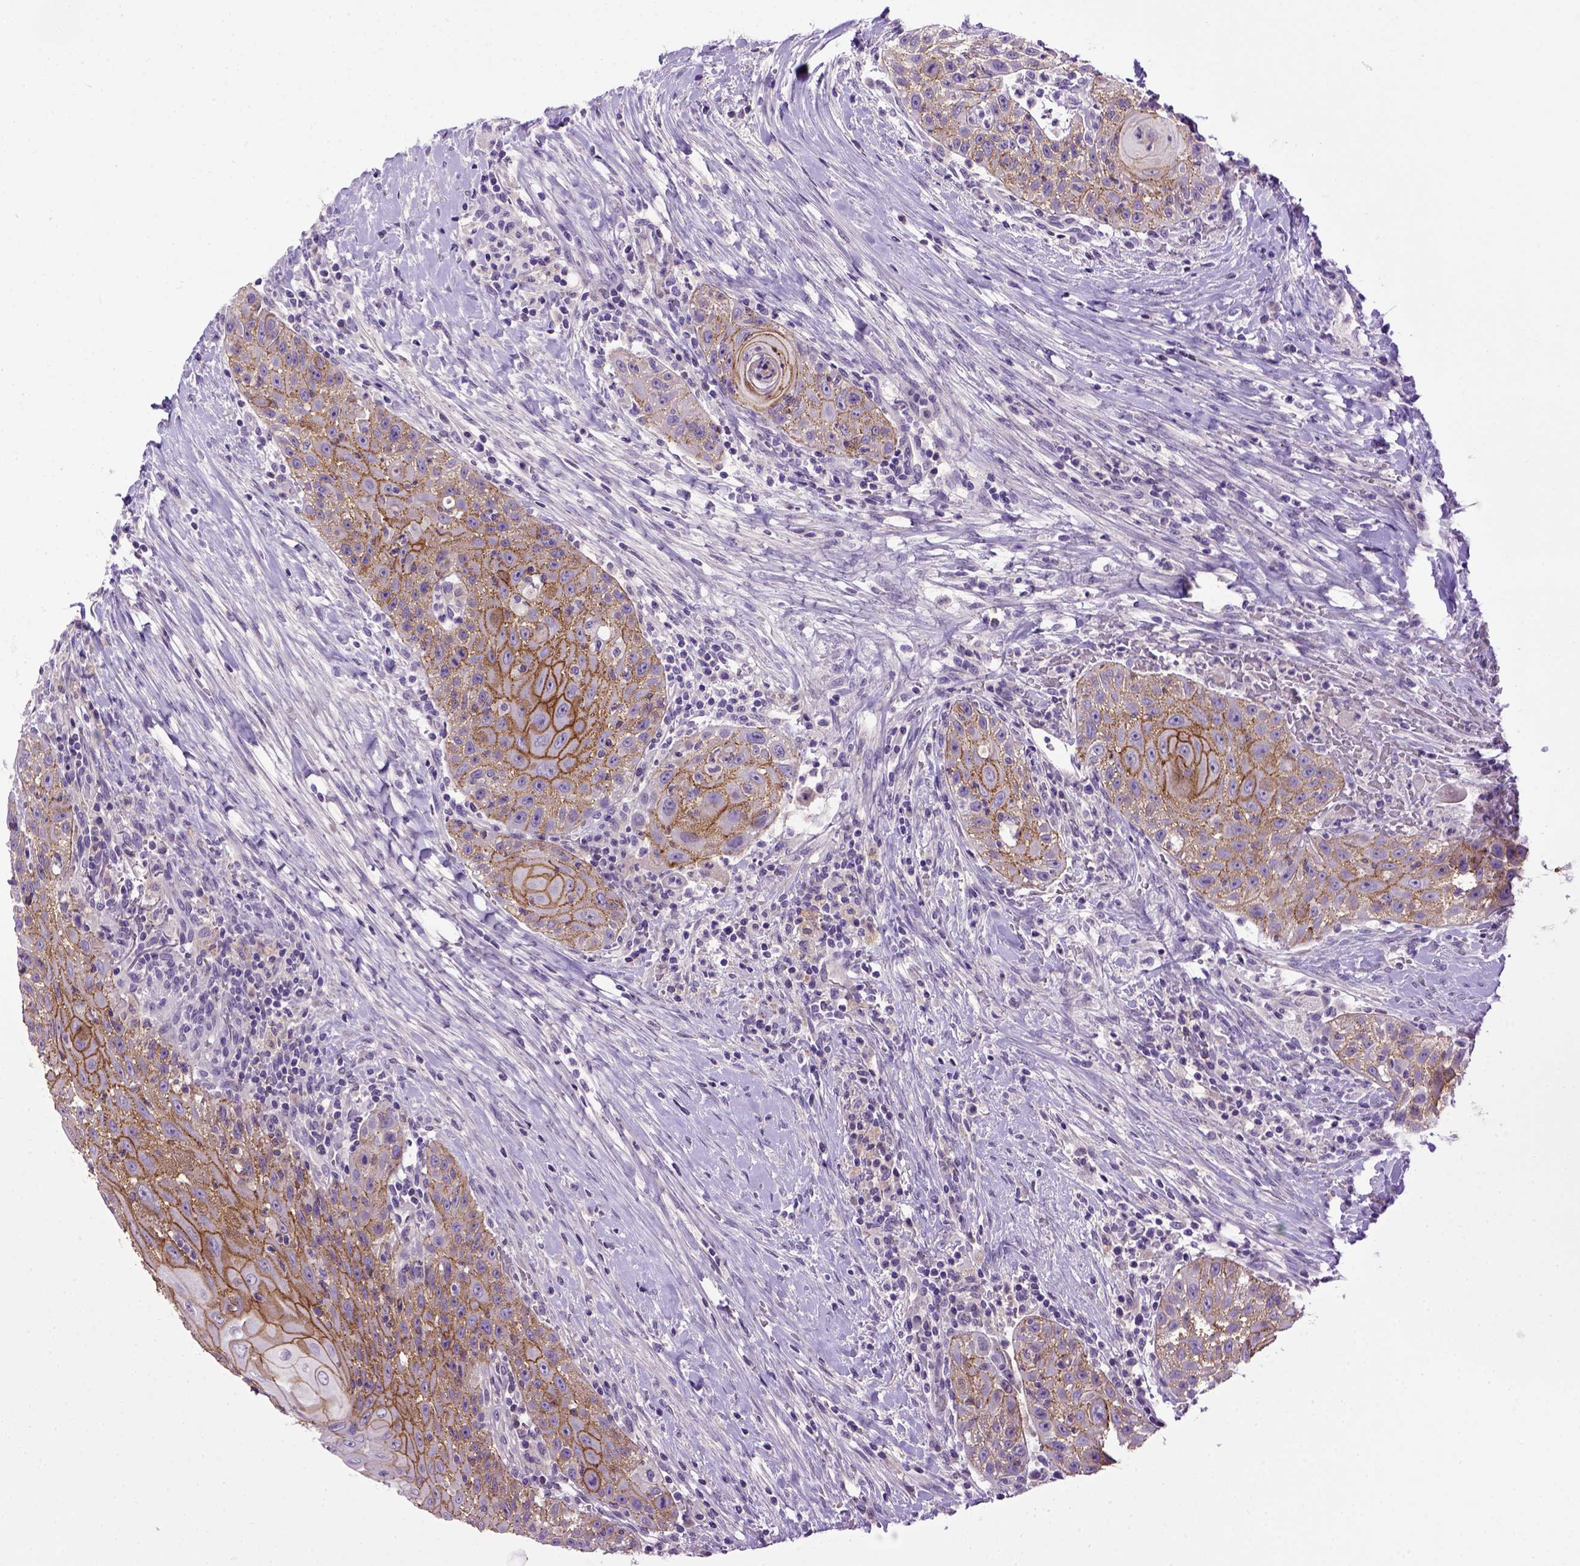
{"staining": {"intensity": "moderate", "quantity": ">75%", "location": "cytoplasmic/membranous"}, "tissue": "head and neck cancer", "cell_type": "Tumor cells", "image_type": "cancer", "snomed": [{"axis": "morphology", "description": "Squamous cell carcinoma, NOS"}, {"axis": "topography", "description": "Head-Neck"}], "caption": "Head and neck cancer tissue reveals moderate cytoplasmic/membranous staining in about >75% of tumor cells (DAB (3,3'-diaminobenzidine) IHC with brightfield microscopy, high magnification).", "gene": "CDH1", "patient": {"sex": "male", "age": 69}}